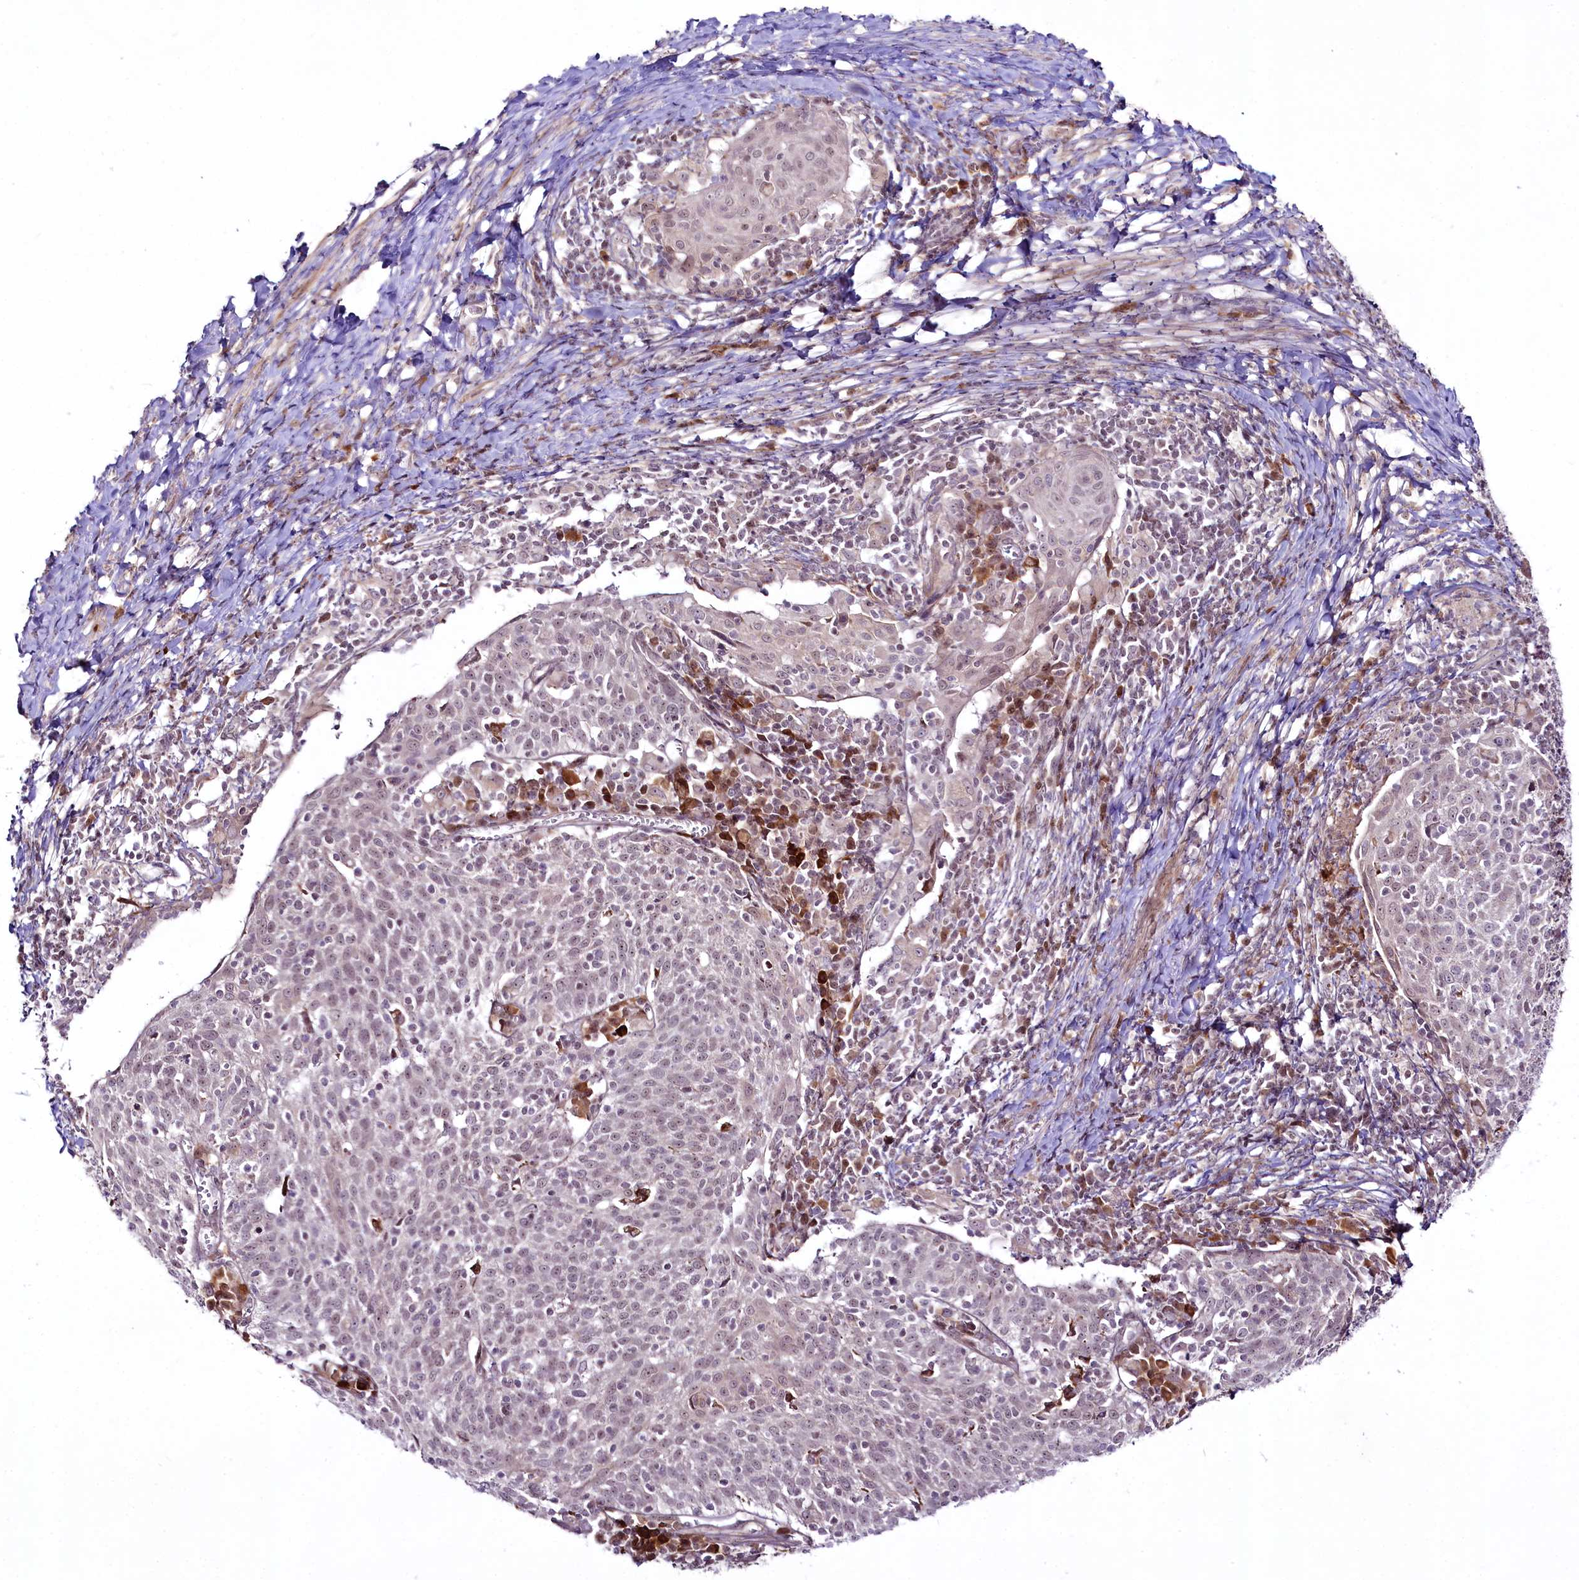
{"staining": {"intensity": "weak", "quantity": "<25%", "location": "nuclear"}, "tissue": "cervical cancer", "cell_type": "Tumor cells", "image_type": "cancer", "snomed": [{"axis": "morphology", "description": "Squamous cell carcinoma, NOS"}, {"axis": "topography", "description": "Cervix"}], "caption": "Tumor cells are negative for protein expression in human cervical squamous cell carcinoma.", "gene": "RSBN1", "patient": {"sex": "female", "age": 52}}